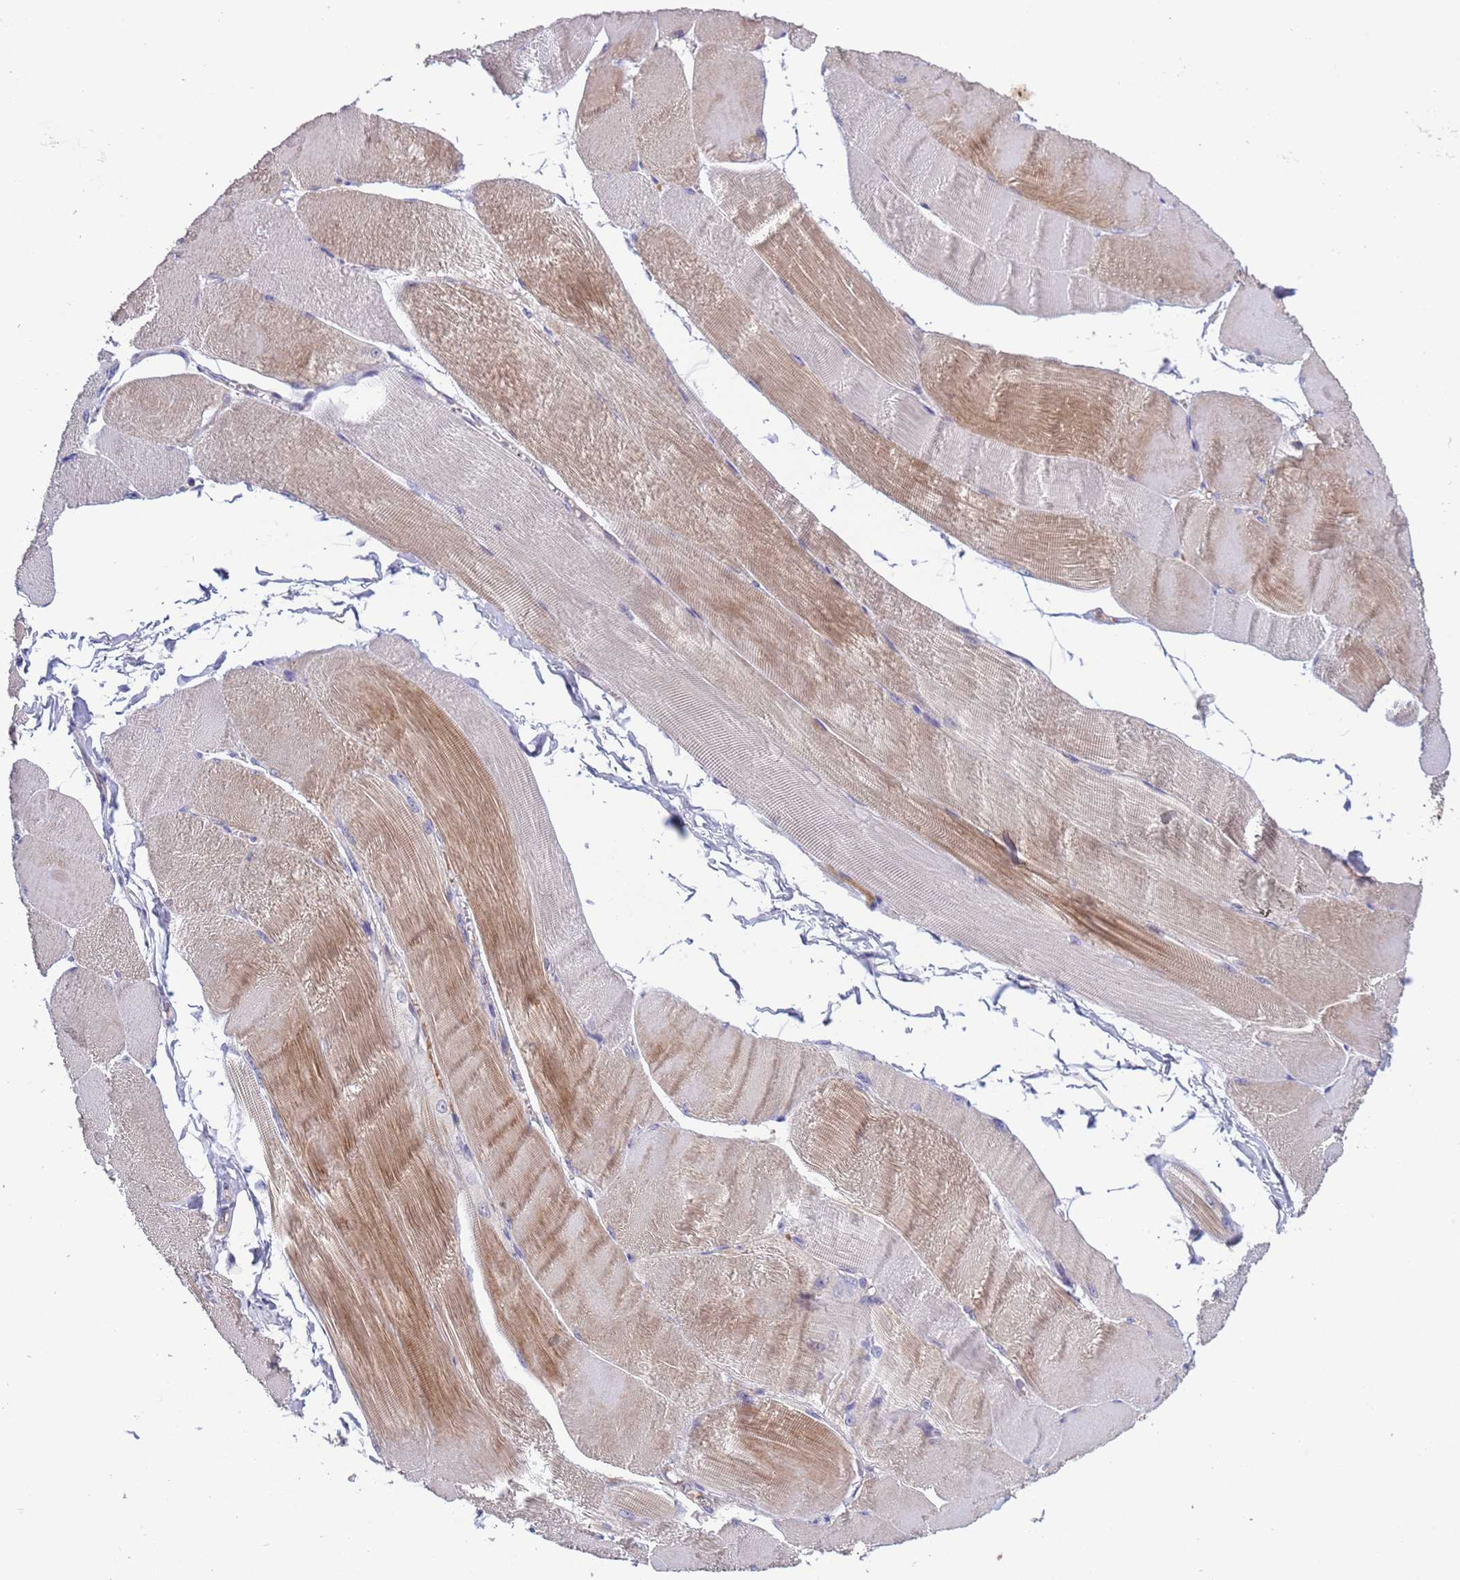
{"staining": {"intensity": "moderate", "quantity": "25%-75%", "location": "cytoplasmic/membranous"}, "tissue": "skeletal muscle", "cell_type": "Myocytes", "image_type": "normal", "snomed": [{"axis": "morphology", "description": "Normal tissue, NOS"}, {"axis": "morphology", "description": "Basal cell carcinoma"}, {"axis": "topography", "description": "Skeletal muscle"}], "caption": "Brown immunohistochemical staining in normal human skeletal muscle demonstrates moderate cytoplasmic/membranous positivity in about 25%-75% of myocytes. The staining was performed using DAB, with brown indicating positive protein expression. Nuclei are stained blue with hematoxylin.", "gene": "PARP16", "patient": {"sex": "female", "age": 64}}